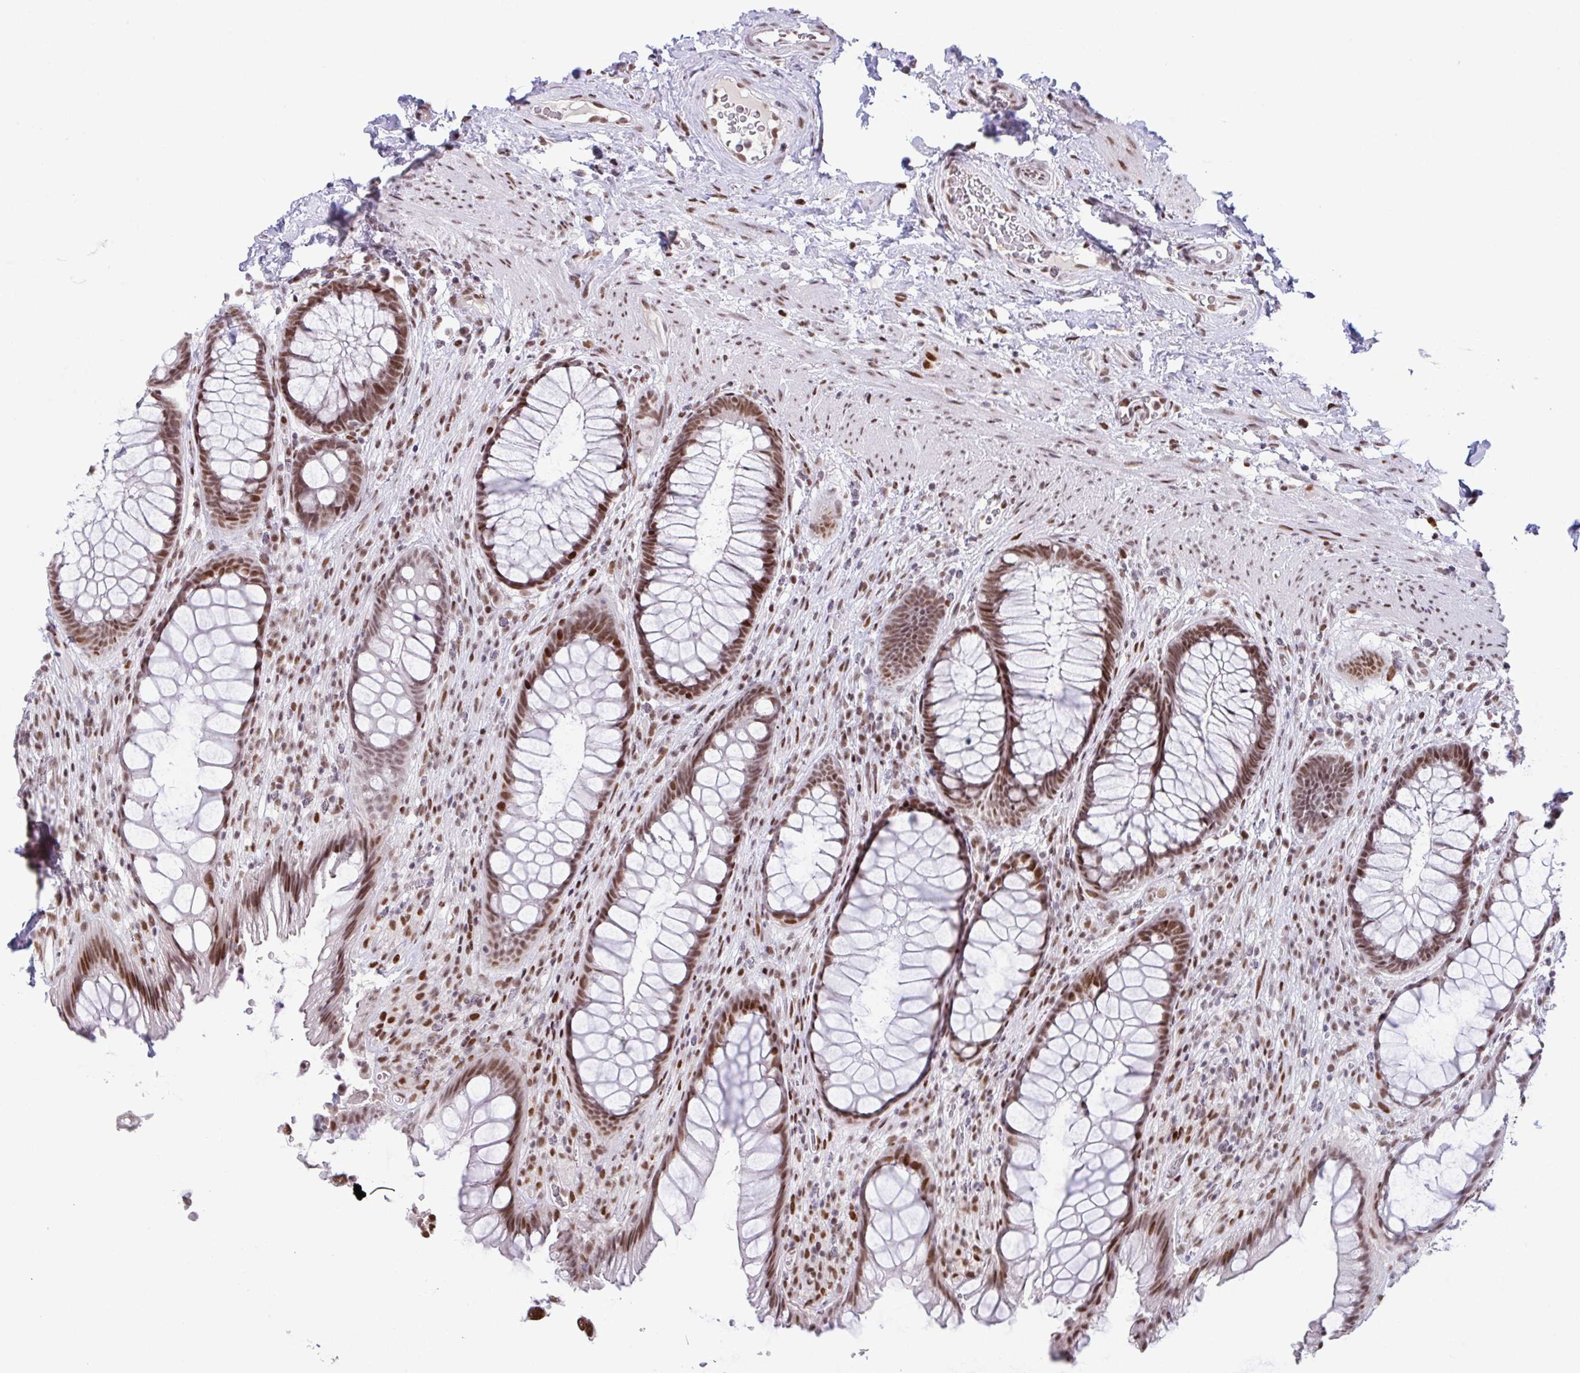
{"staining": {"intensity": "moderate", "quantity": ">75%", "location": "nuclear"}, "tissue": "rectum", "cell_type": "Glandular cells", "image_type": "normal", "snomed": [{"axis": "morphology", "description": "Normal tissue, NOS"}, {"axis": "topography", "description": "Rectum"}], "caption": "A high-resolution histopathology image shows IHC staining of normal rectum, which displays moderate nuclear expression in about >75% of glandular cells. The protein of interest is shown in brown color, while the nuclei are stained blue.", "gene": "CLP1", "patient": {"sex": "male", "age": 53}}